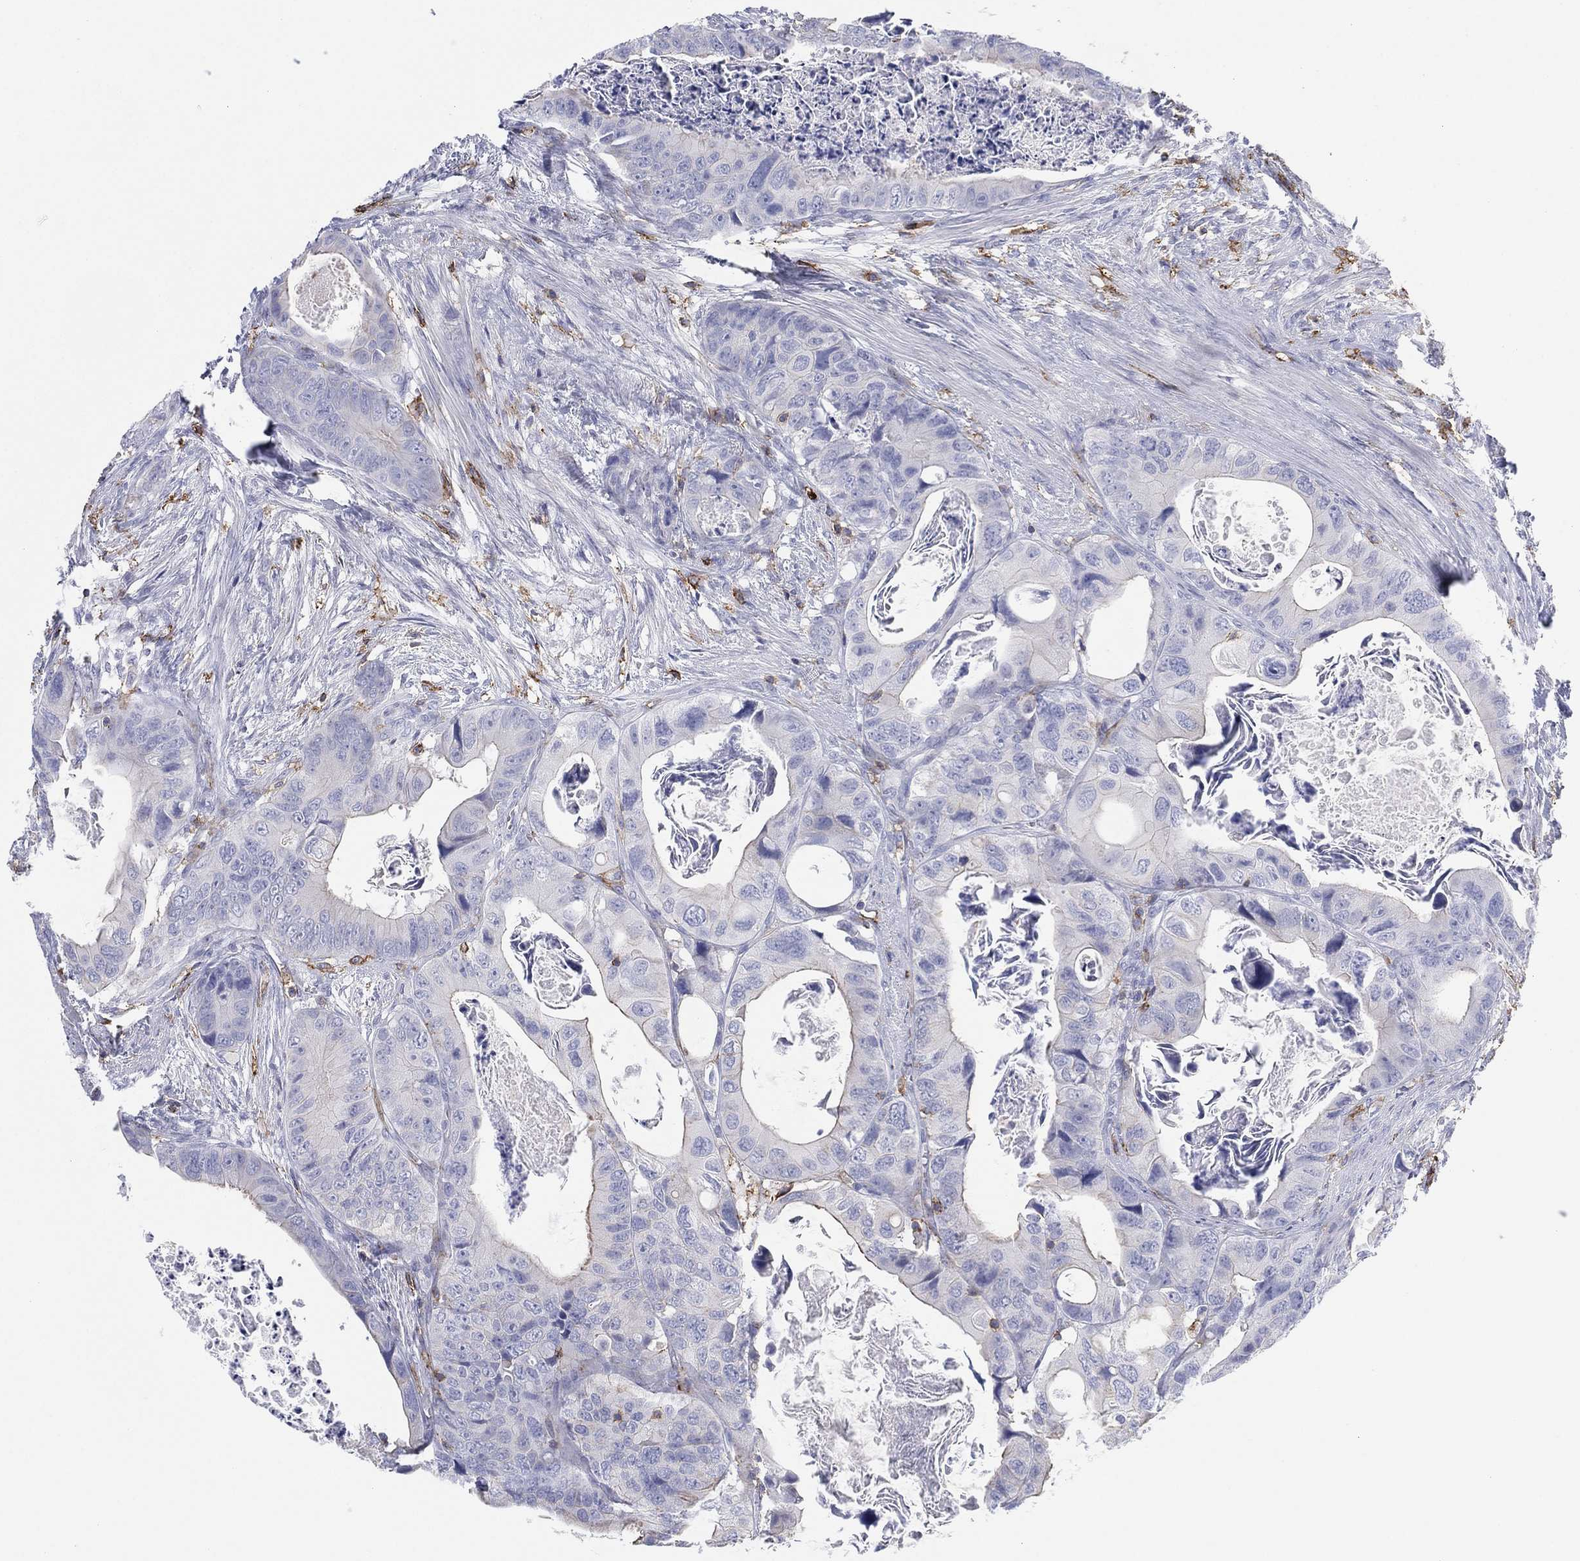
{"staining": {"intensity": "negative", "quantity": "none", "location": "none"}, "tissue": "colorectal cancer", "cell_type": "Tumor cells", "image_type": "cancer", "snomed": [{"axis": "morphology", "description": "Adenocarcinoma, NOS"}, {"axis": "topography", "description": "Rectum"}], "caption": "A photomicrograph of human colorectal adenocarcinoma is negative for staining in tumor cells.", "gene": "SELPLG", "patient": {"sex": "male", "age": 64}}